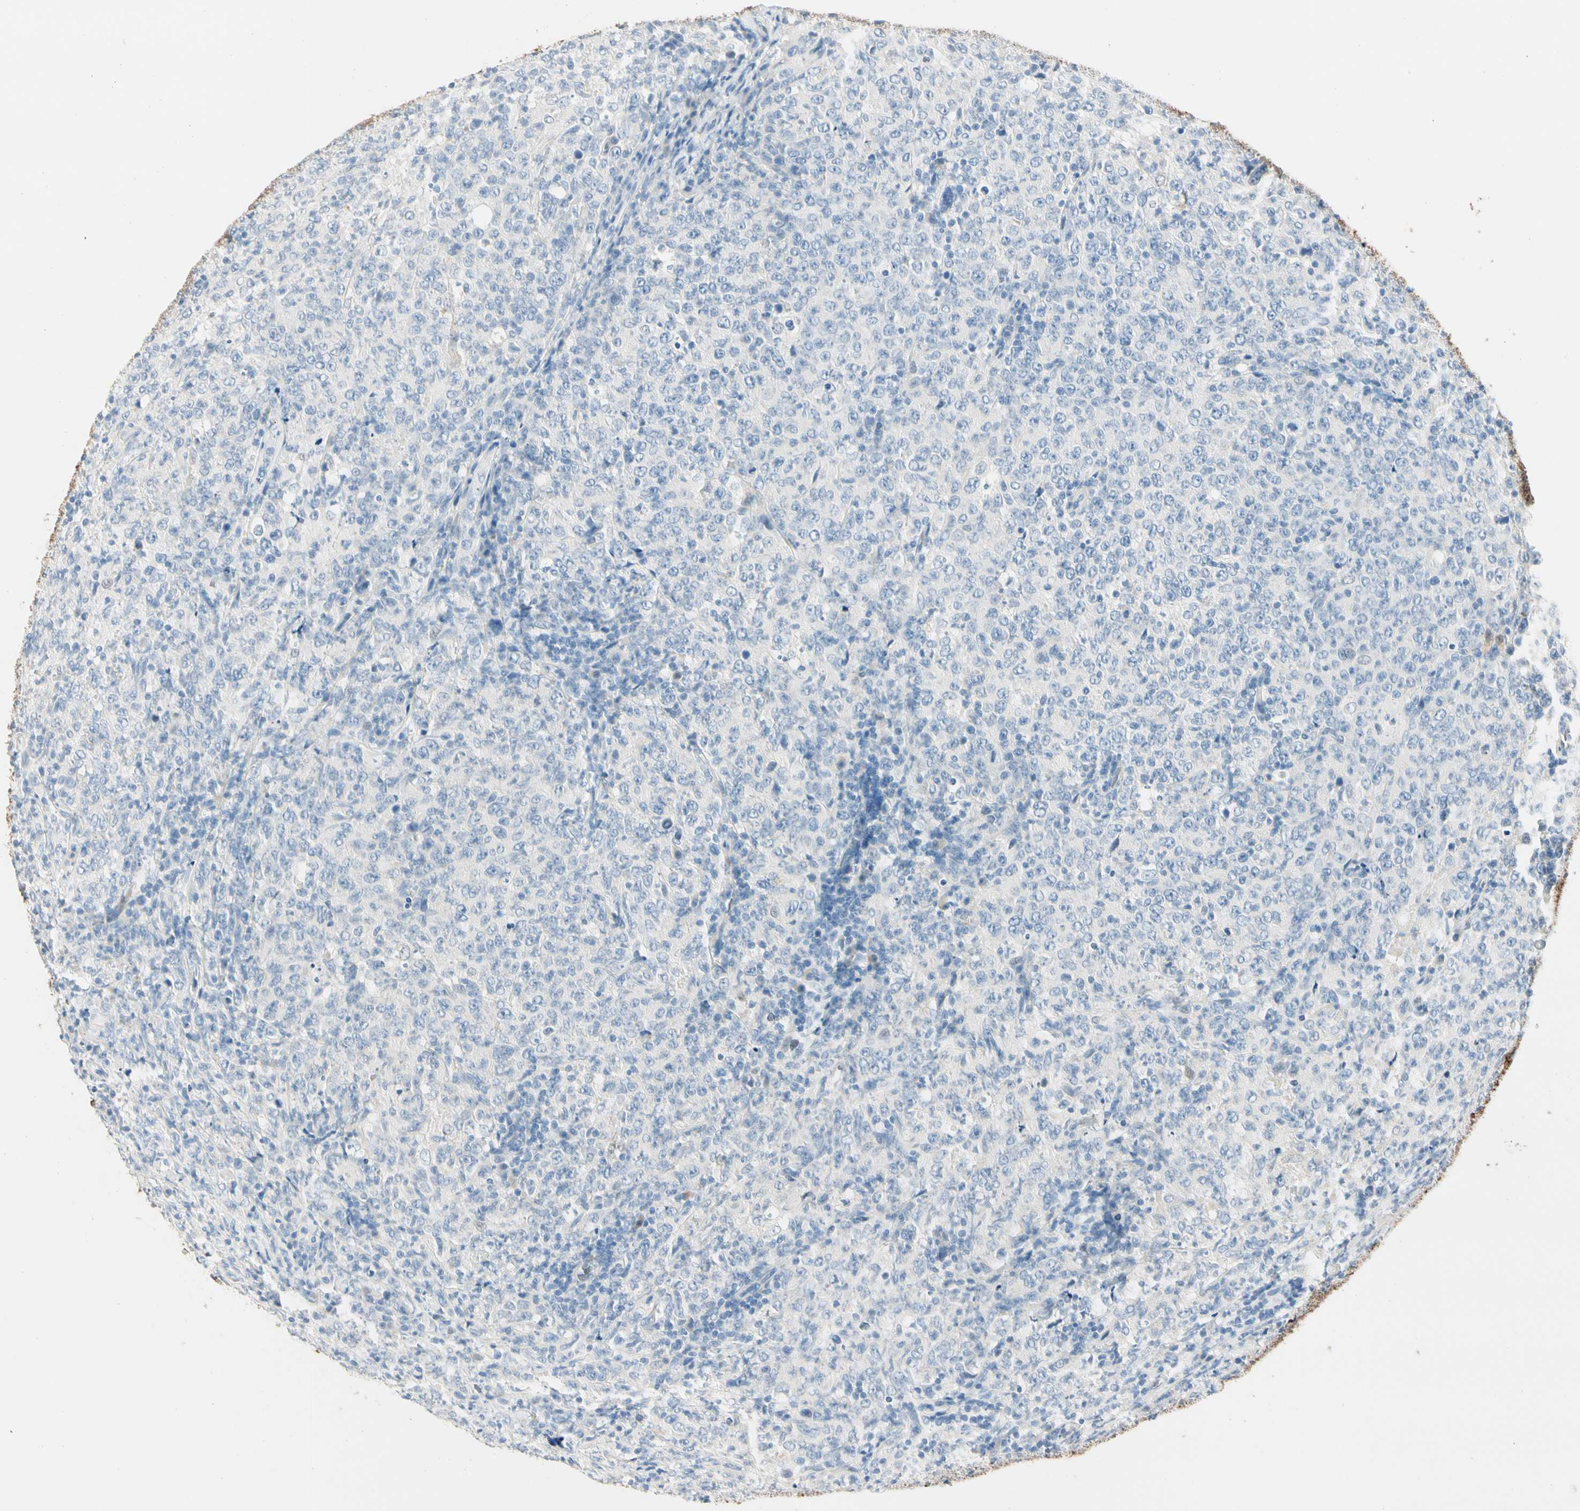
{"staining": {"intensity": "negative", "quantity": "none", "location": "none"}, "tissue": "lymphoma", "cell_type": "Tumor cells", "image_type": "cancer", "snomed": [{"axis": "morphology", "description": "Malignant lymphoma, non-Hodgkin's type, High grade"}, {"axis": "topography", "description": "Tonsil"}], "caption": "IHC of human malignant lymphoma, non-Hodgkin's type (high-grade) exhibits no expression in tumor cells.", "gene": "CA1", "patient": {"sex": "female", "age": 36}}